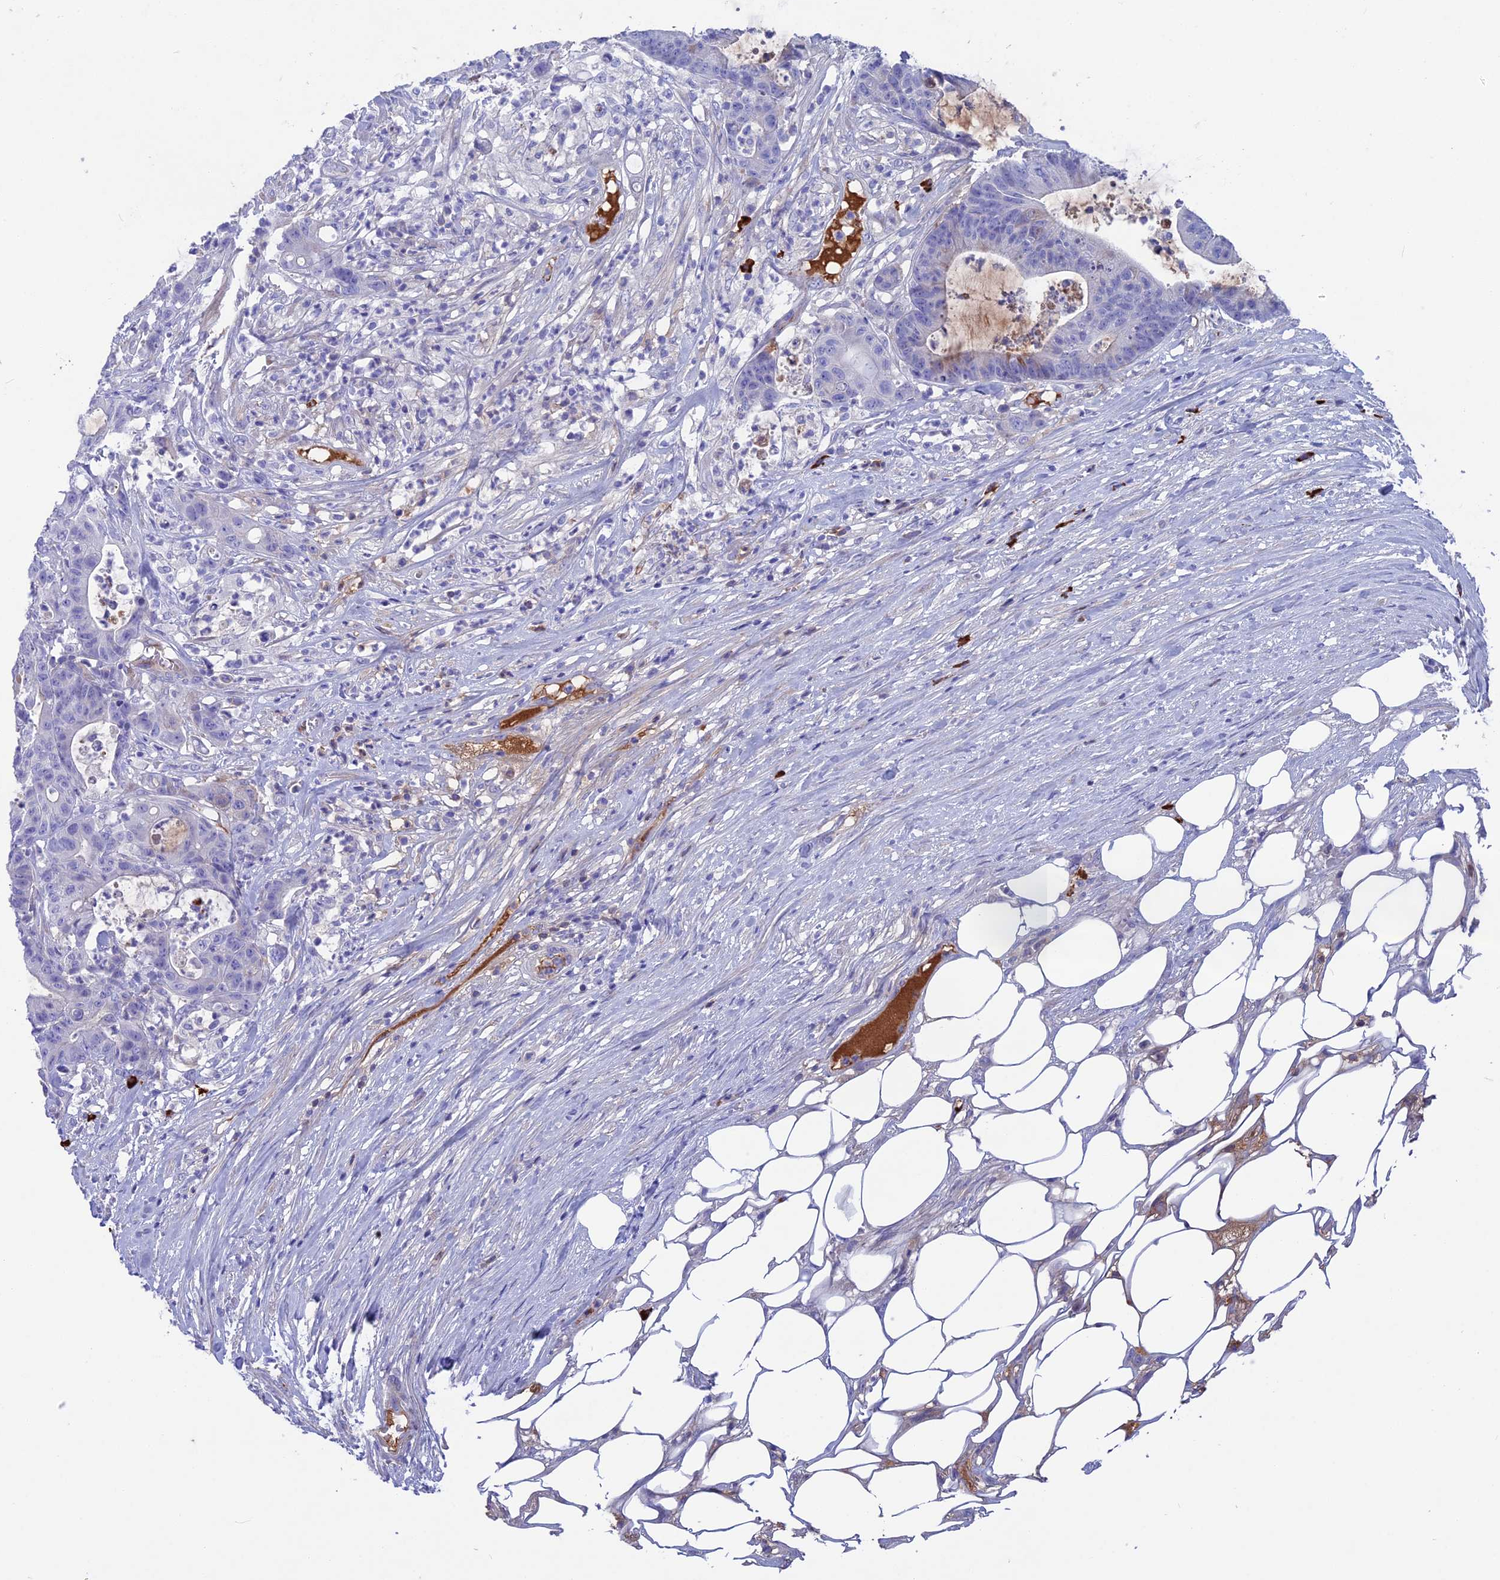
{"staining": {"intensity": "negative", "quantity": "none", "location": "none"}, "tissue": "colorectal cancer", "cell_type": "Tumor cells", "image_type": "cancer", "snomed": [{"axis": "morphology", "description": "Adenocarcinoma, NOS"}, {"axis": "topography", "description": "Colon"}], "caption": "Colorectal cancer (adenocarcinoma) stained for a protein using immunohistochemistry (IHC) displays no positivity tumor cells.", "gene": "SNAP91", "patient": {"sex": "female", "age": 84}}